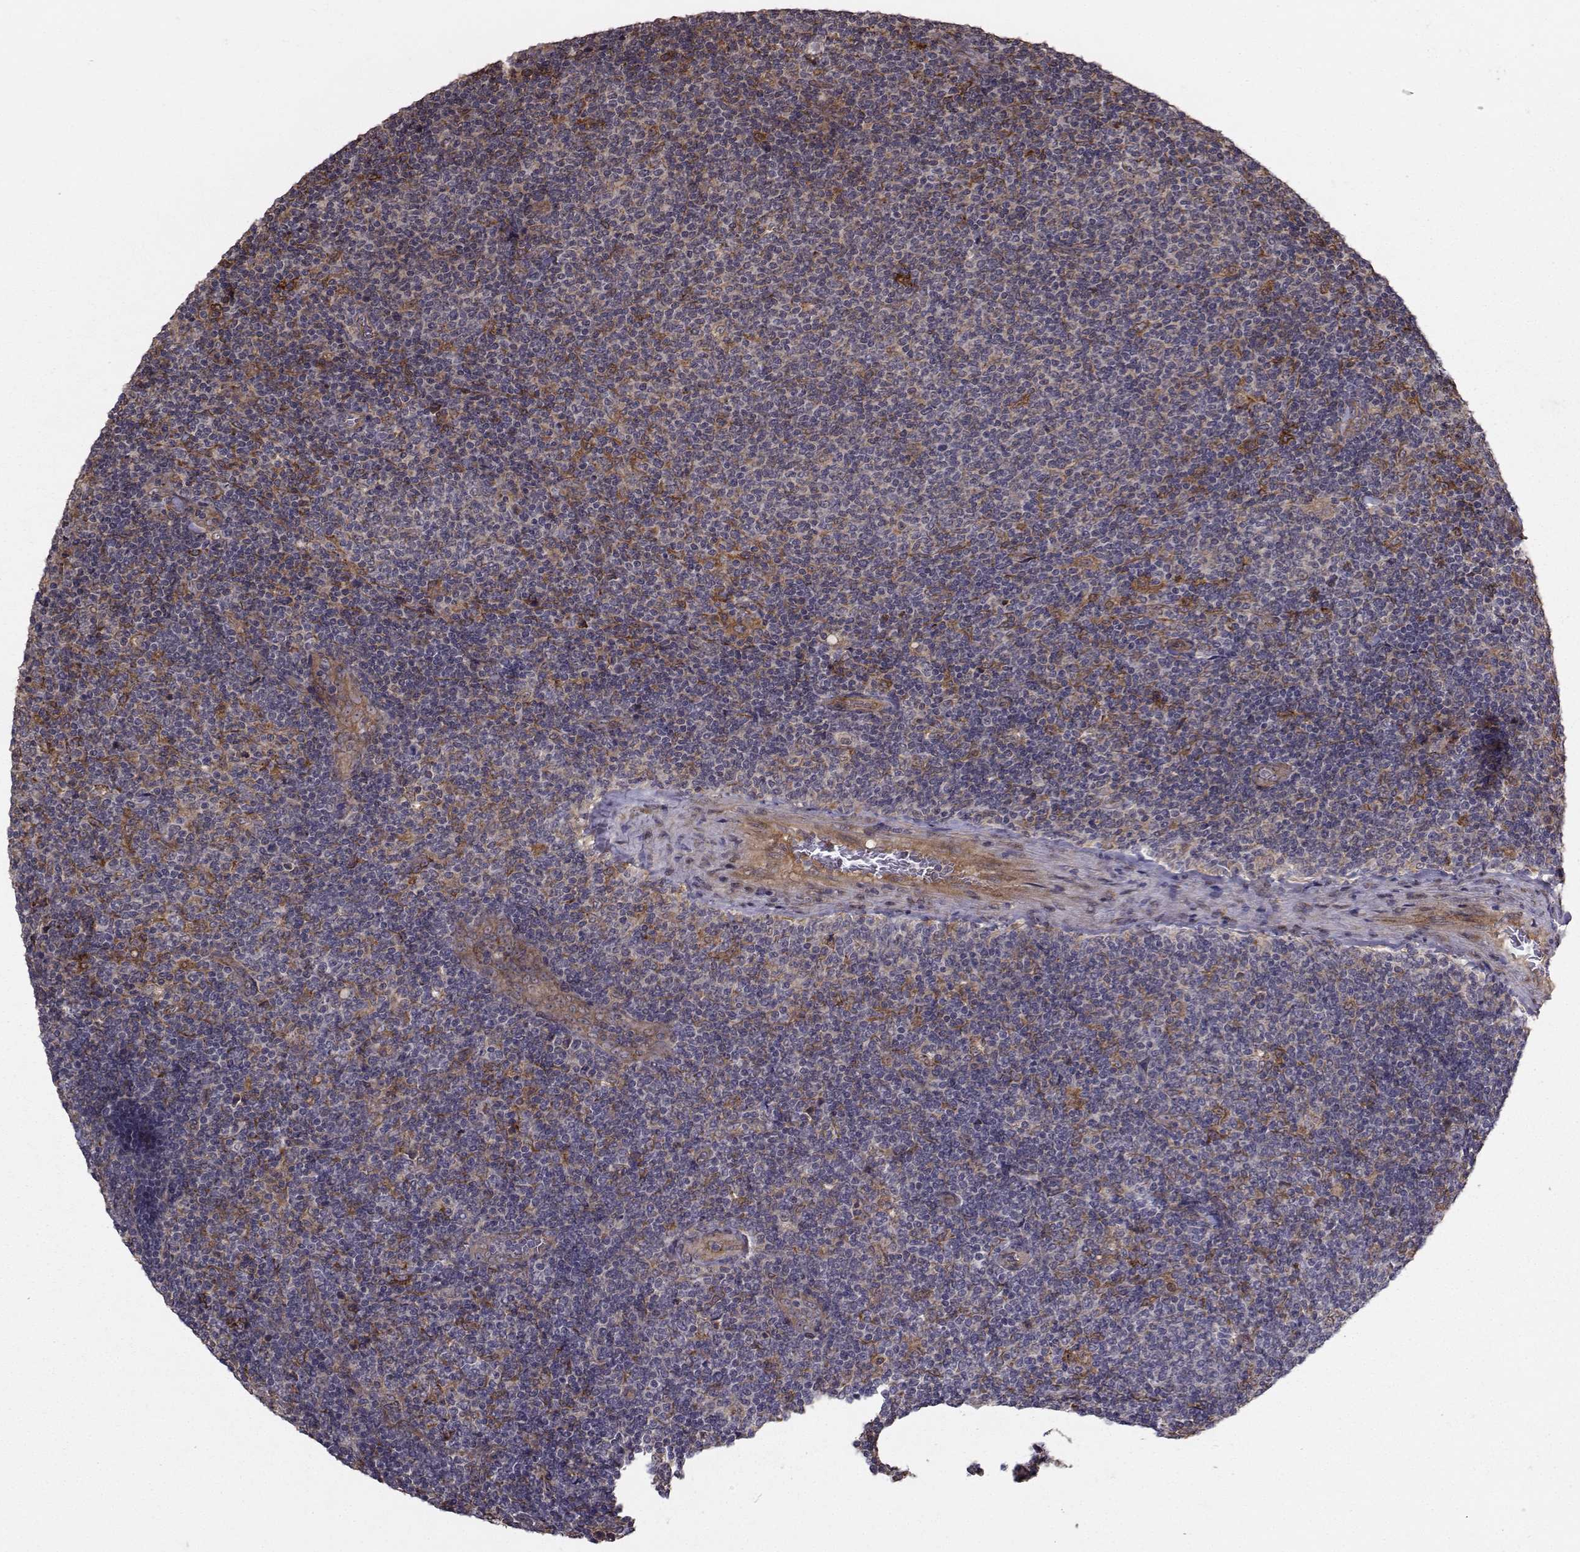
{"staining": {"intensity": "weak", "quantity": ">75%", "location": "cytoplasmic/membranous"}, "tissue": "lymphoma", "cell_type": "Tumor cells", "image_type": "cancer", "snomed": [{"axis": "morphology", "description": "Malignant lymphoma, non-Hodgkin's type, Low grade"}, {"axis": "topography", "description": "Lymph node"}], "caption": "Protein staining reveals weak cytoplasmic/membranous positivity in approximately >75% of tumor cells in lymphoma.", "gene": "TRIP10", "patient": {"sex": "male", "age": 52}}